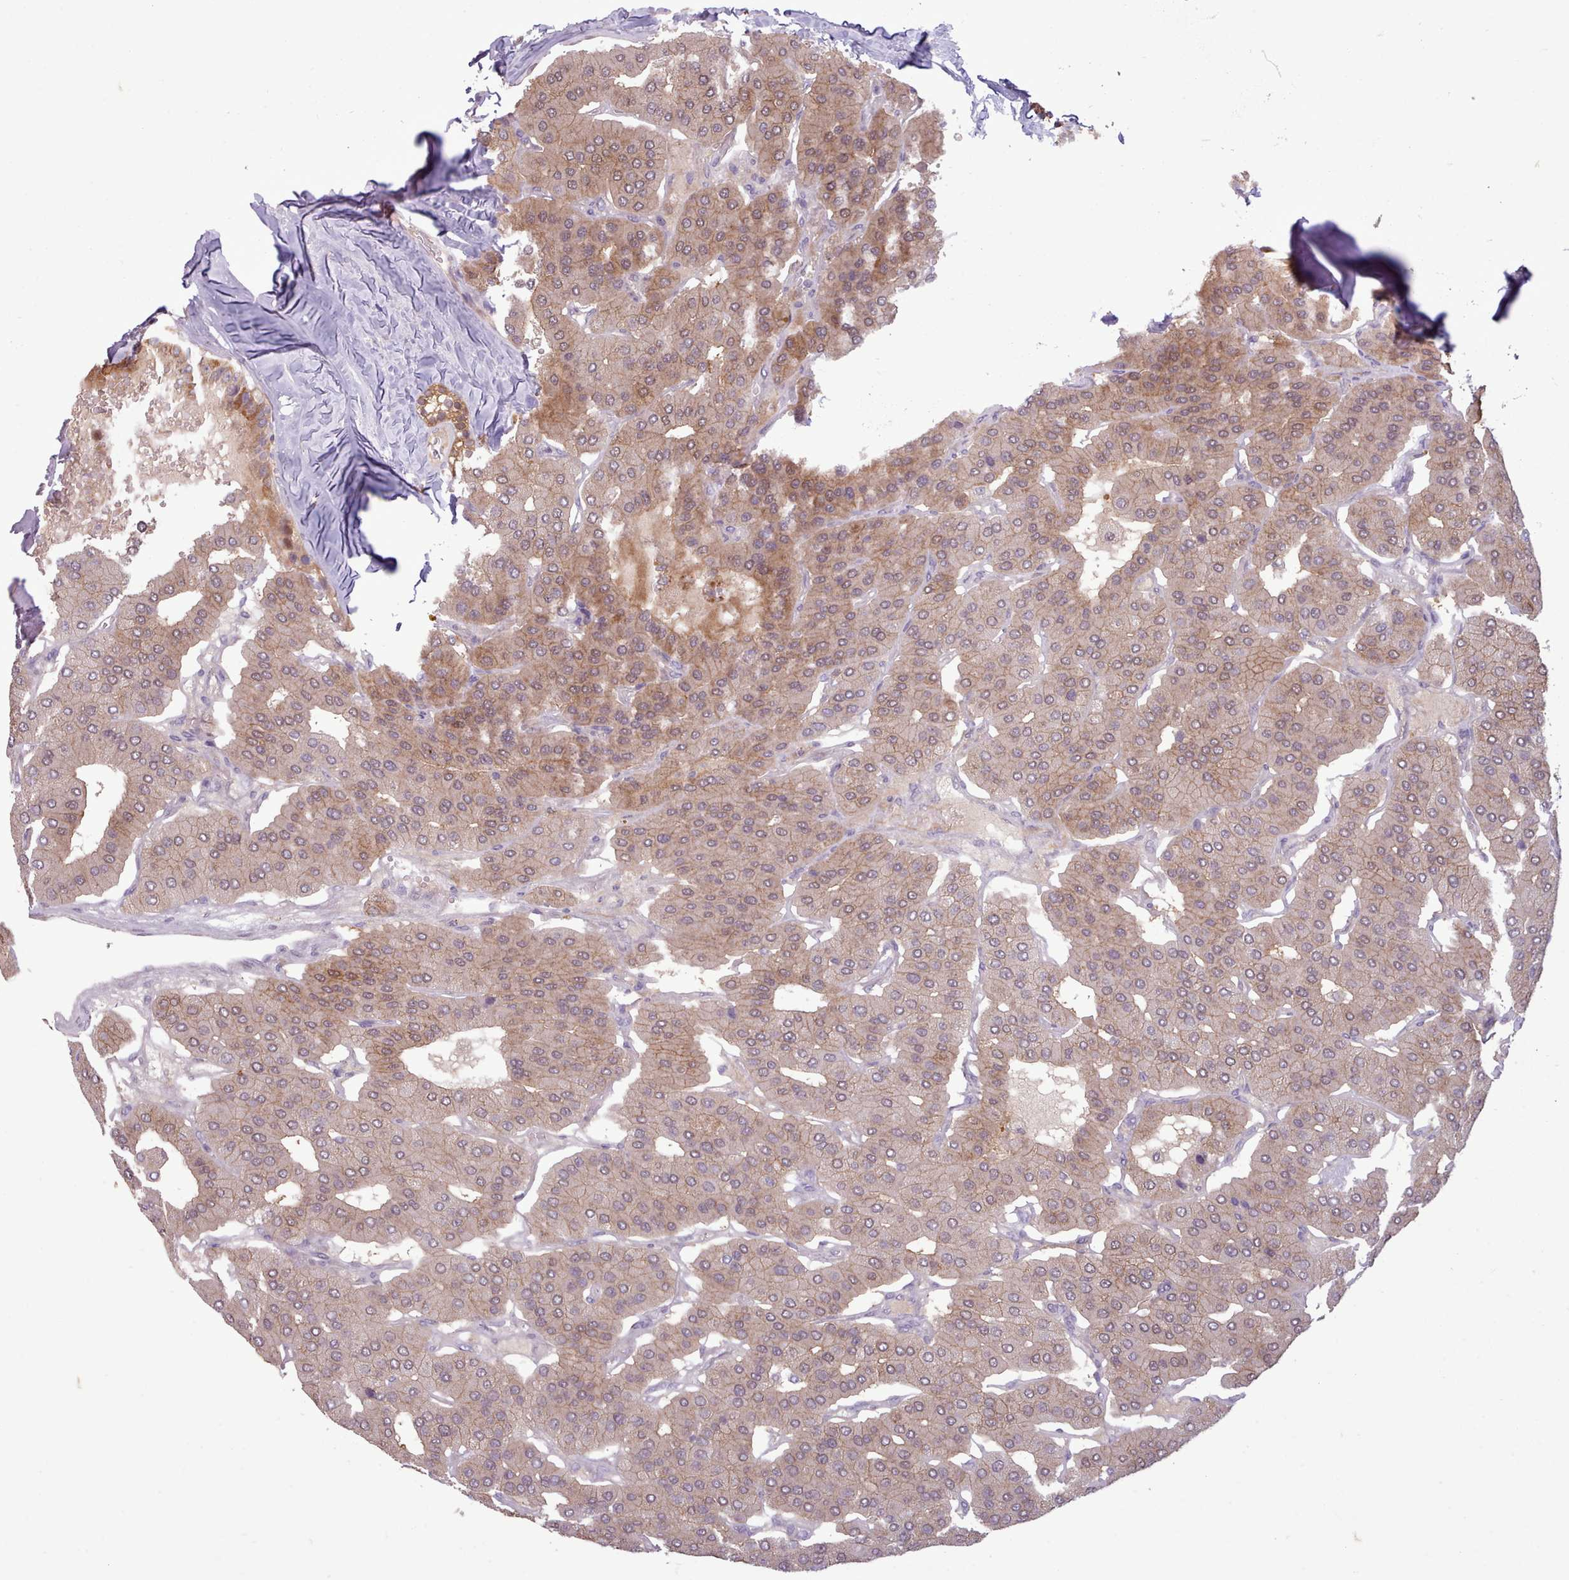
{"staining": {"intensity": "weak", "quantity": ">75%", "location": "cytoplasmic/membranous"}, "tissue": "parathyroid gland", "cell_type": "Glandular cells", "image_type": "normal", "snomed": [{"axis": "morphology", "description": "Normal tissue, NOS"}, {"axis": "morphology", "description": "Adenoma, NOS"}, {"axis": "topography", "description": "Parathyroid gland"}], "caption": "Parathyroid gland stained for a protein (brown) displays weak cytoplasmic/membranous positive positivity in about >75% of glandular cells.", "gene": "NMRK1", "patient": {"sex": "female", "age": 86}}